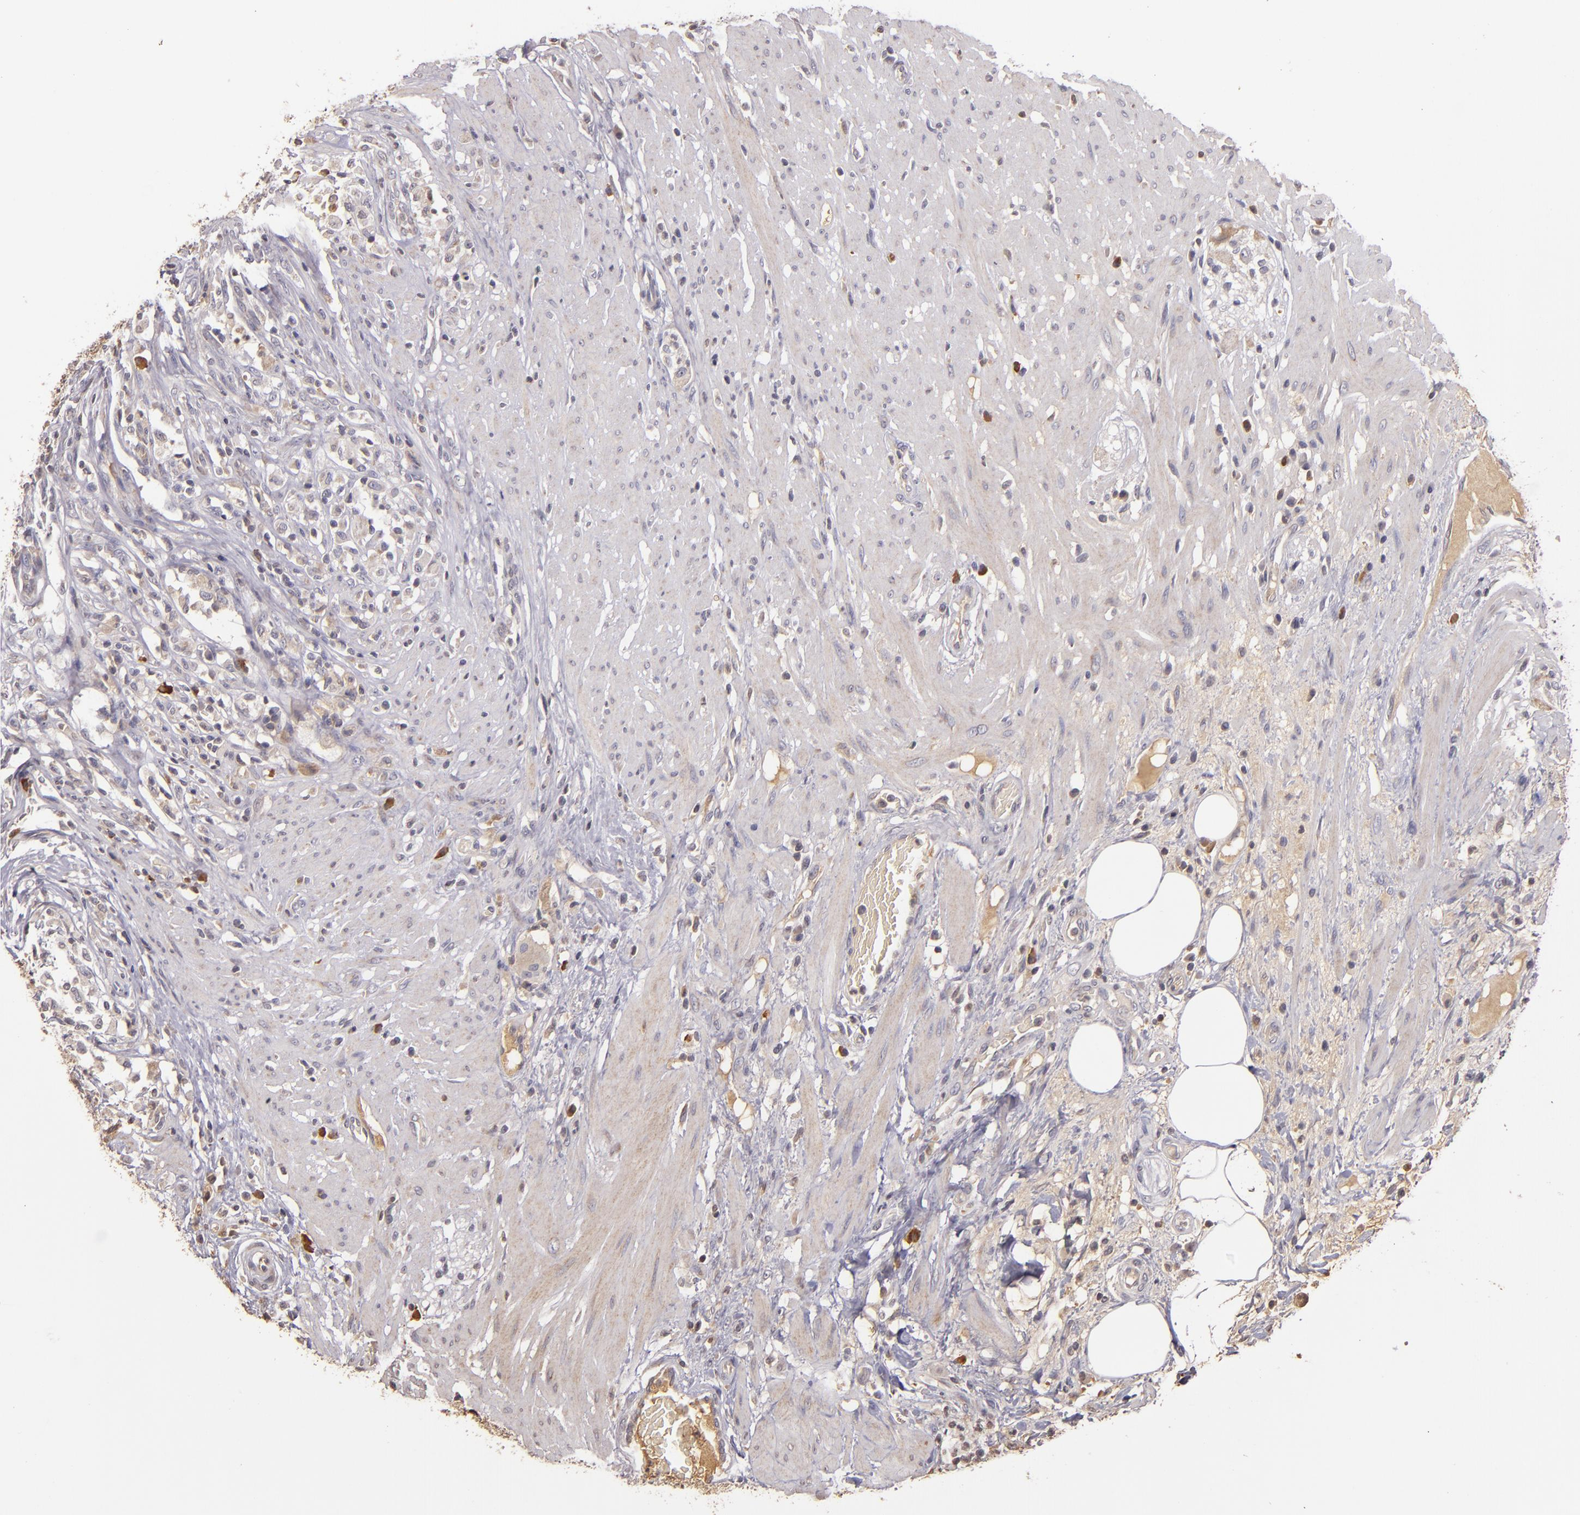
{"staining": {"intensity": "moderate", "quantity": ">75%", "location": "cytoplasmic/membranous"}, "tissue": "colorectal cancer", "cell_type": "Tumor cells", "image_type": "cancer", "snomed": [{"axis": "morphology", "description": "Adenocarcinoma, NOS"}, {"axis": "topography", "description": "Rectum"}], "caption": "Brown immunohistochemical staining in colorectal cancer demonstrates moderate cytoplasmic/membranous staining in about >75% of tumor cells.", "gene": "ABL1", "patient": {"sex": "male", "age": 53}}